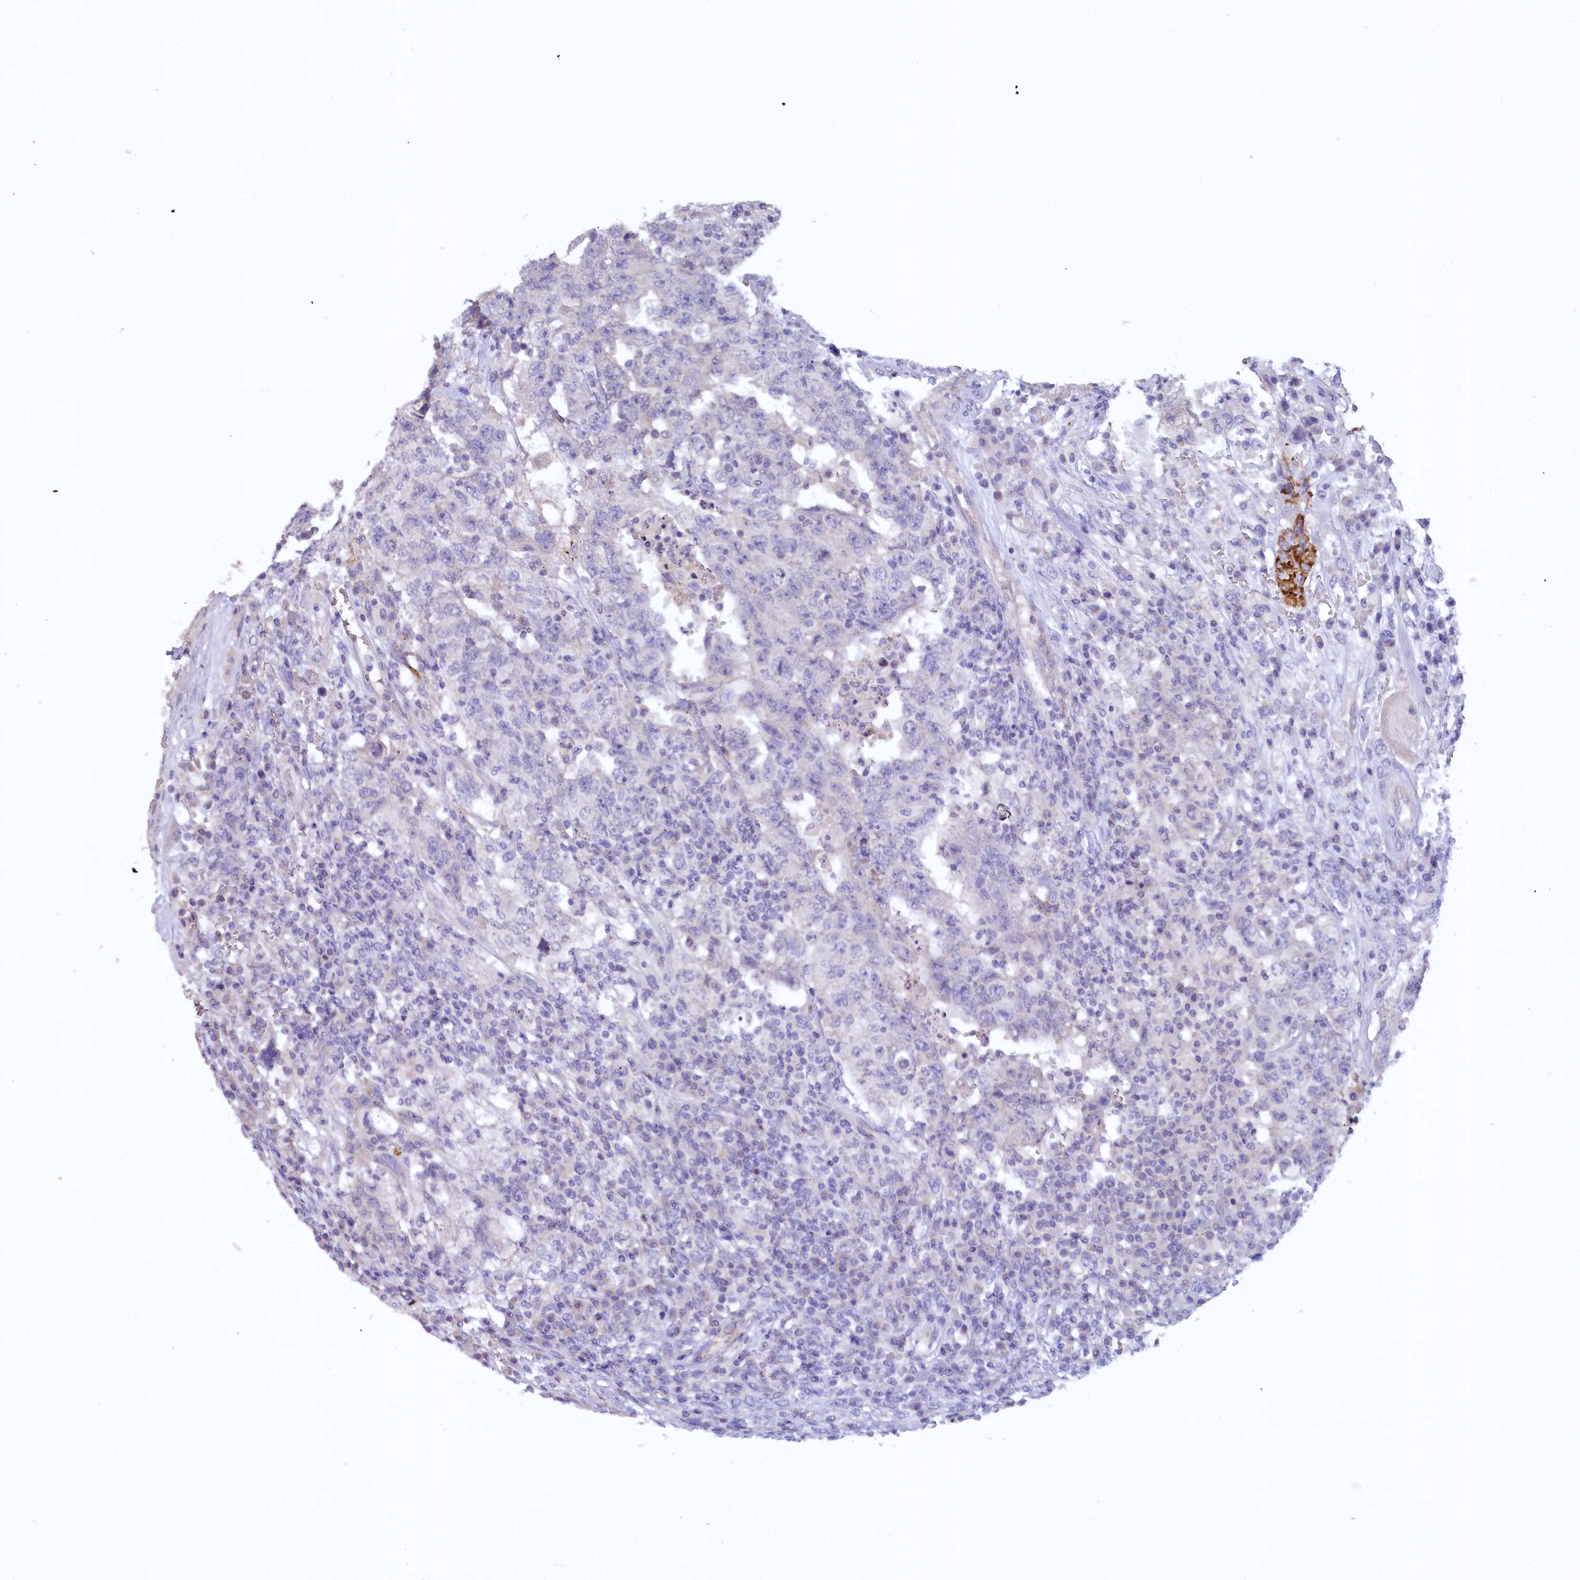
{"staining": {"intensity": "moderate", "quantity": "<25%", "location": "cytoplasmic/membranous"}, "tissue": "testis cancer", "cell_type": "Tumor cells", "image_type": "cancer", "snomed": [{"axis": "morphology", "description": "Carcinoma, Embryonal, NOS"}, {"axis": "topography", "description": "Testis"}], "caption": "The histopathology image reveals immunohistochemical staining of embryonal carcinoma (testis). There is moderate cytoplasmic/membranous expression is seen in about <25% of tumor cells. (brown staining indicates protein expression, while blue staining denotes nuclei).", "gene": "ZSWIM4", "patient": {"sex": "male", "age": 26}}